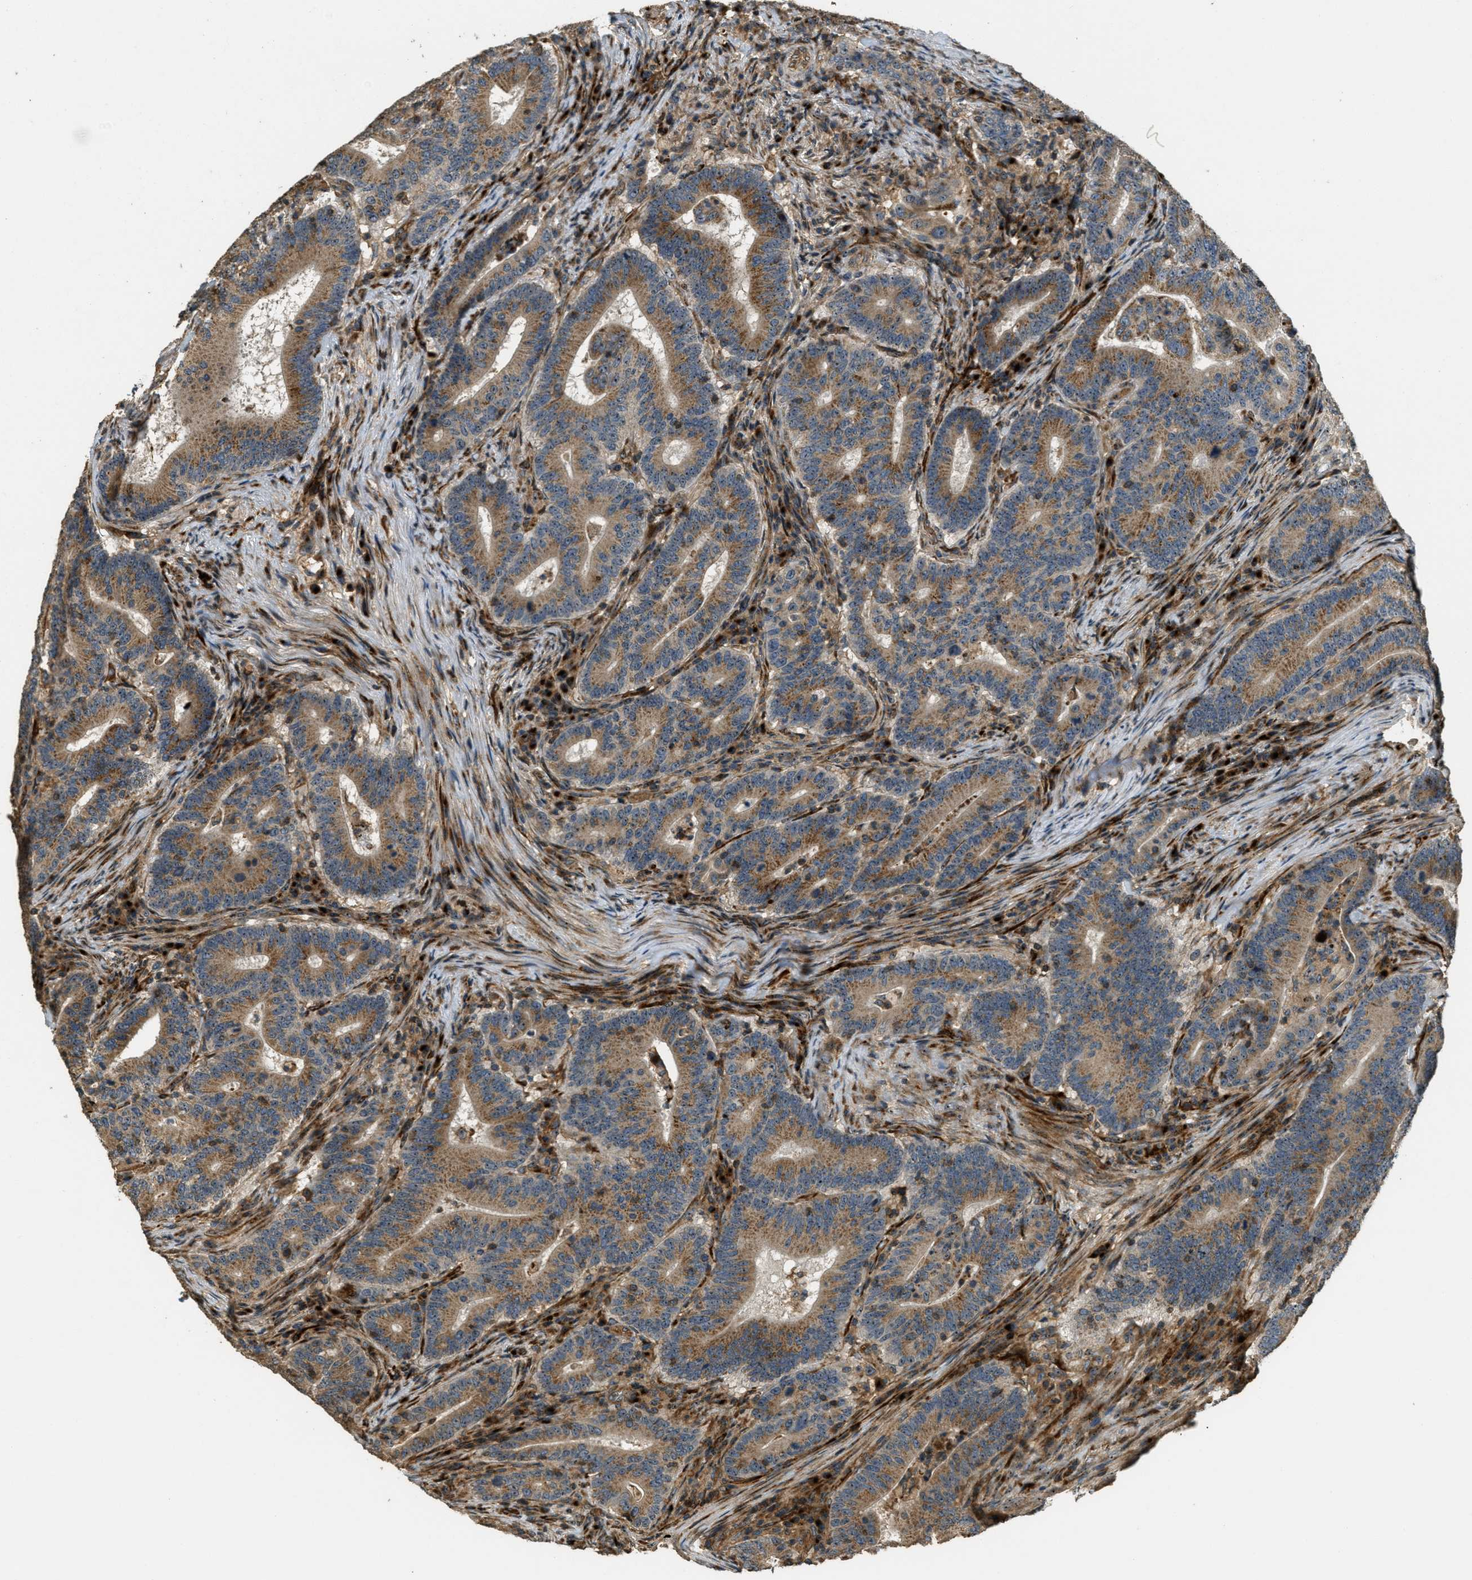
{"staining": {"intensity": "moderate", "quantity": ">75%", "location": "cytoplasmic/membranous,nuclear"}, "tissue": "colorectal cancer", "cell_type": "Tumor cells", "image_type": "cancer", "snomed": [{"axis": "morphology", "description": "Adenocarcinoma, NOS"}, {"axis": "topography", "description": "Colon"}], "caption": "Moderate cytoplasmic/membranous and nuclear expression for a protein is seen in approximately >75% of tumor cells of colorectal cancer using IHC.", "gene": "LRP12", "patient": {"sex": "female", "age": 66}}